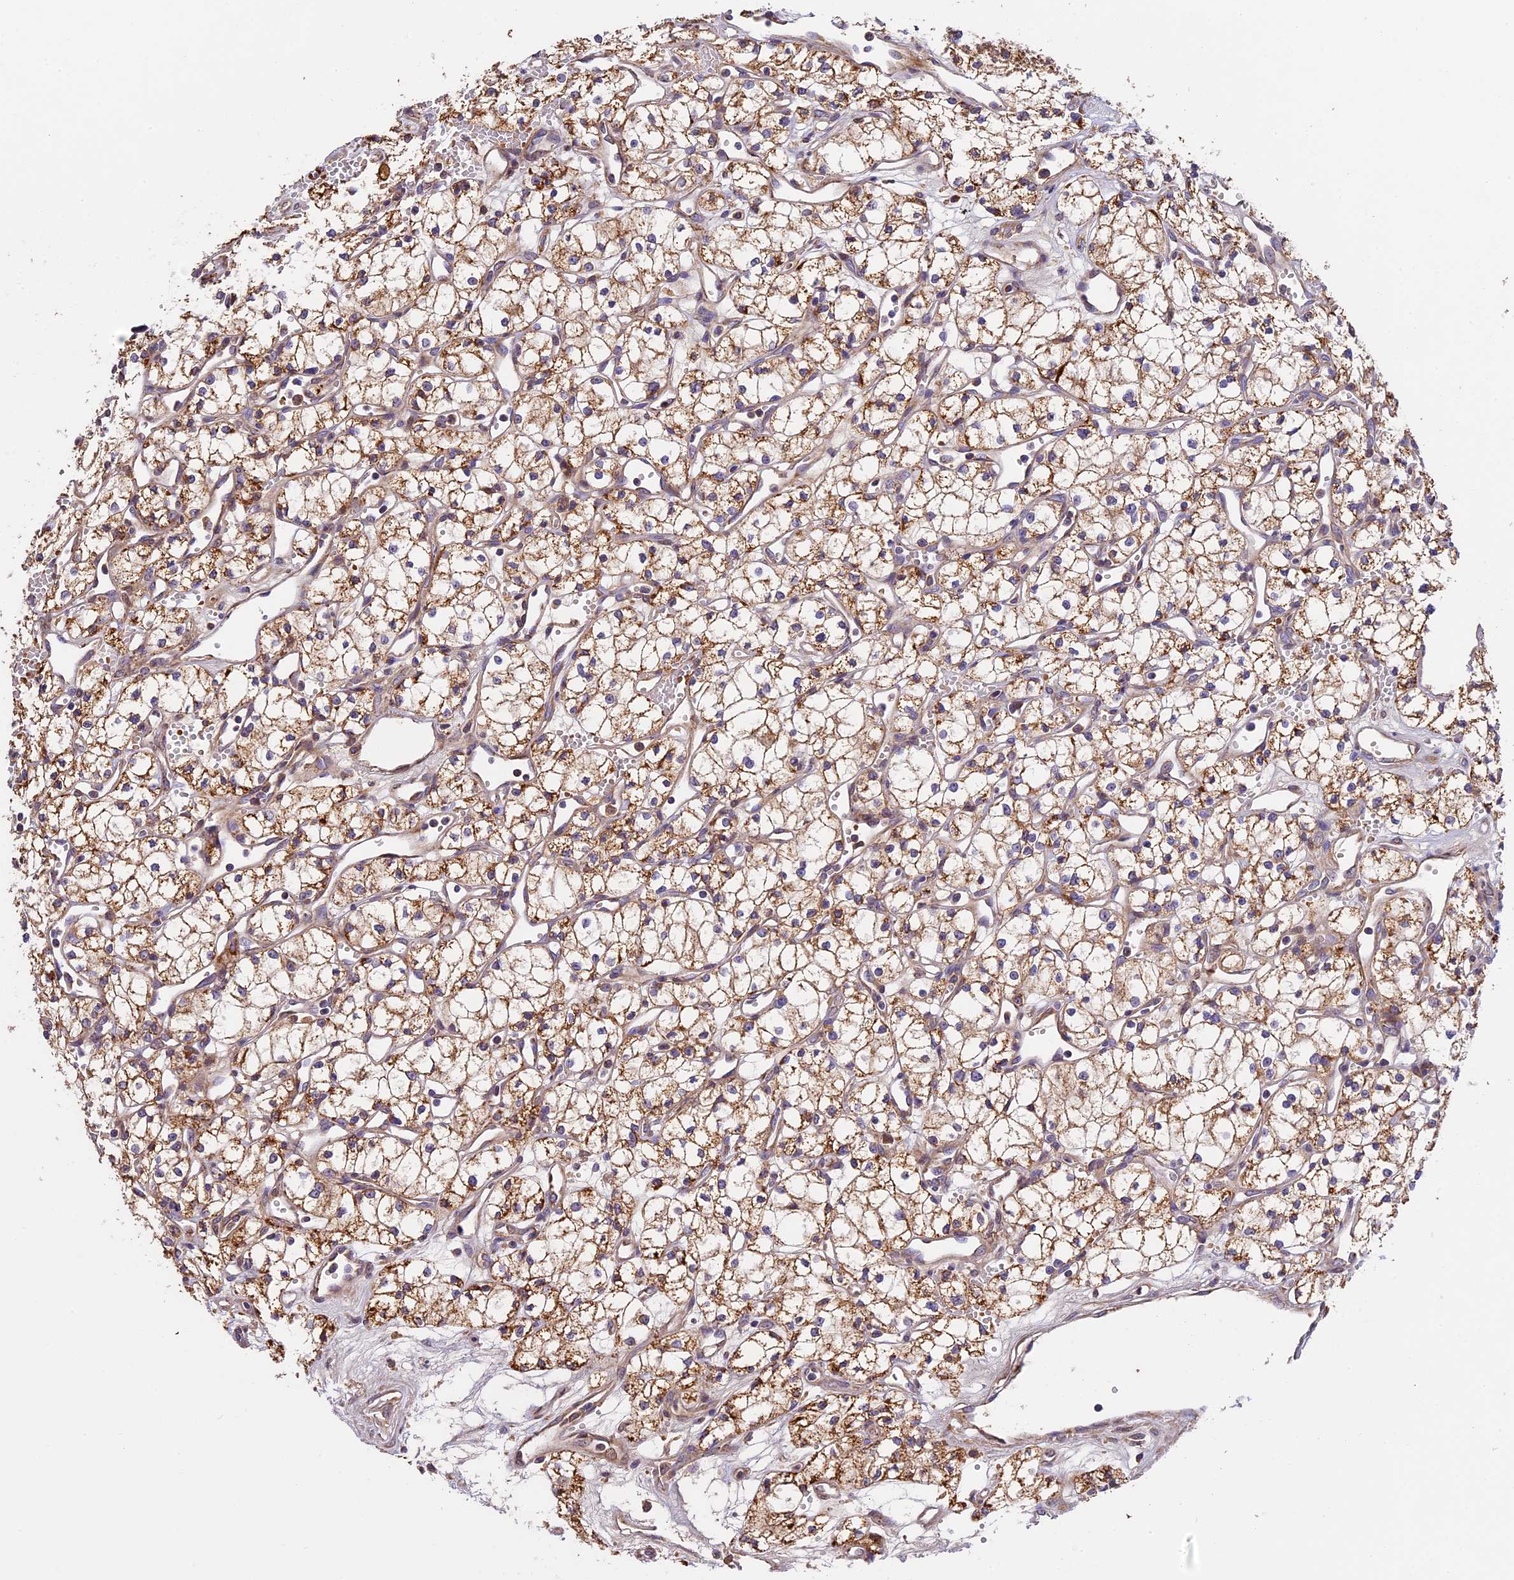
{"staining": {"intensity": "moderate", "quantity": ">75%", "location": "cytoplasmic/membranous"}, "tissue": "renal cancer", "cell_type": "Tumor cells", "image_type": "cancer", "snomed": [{"axis": "morphology", "description": "Adenocarcinoma, NOS"}, {"axis": "topography", "description": "Kidney"}], "caption": "Tumor cells reveal moderate cytoplasmic/membranous positivity in about >75% of cells in renal cancer (adenocarcinoma).", "gene": "OCEL1", "patient": {"sex": "male", "age": 59}}